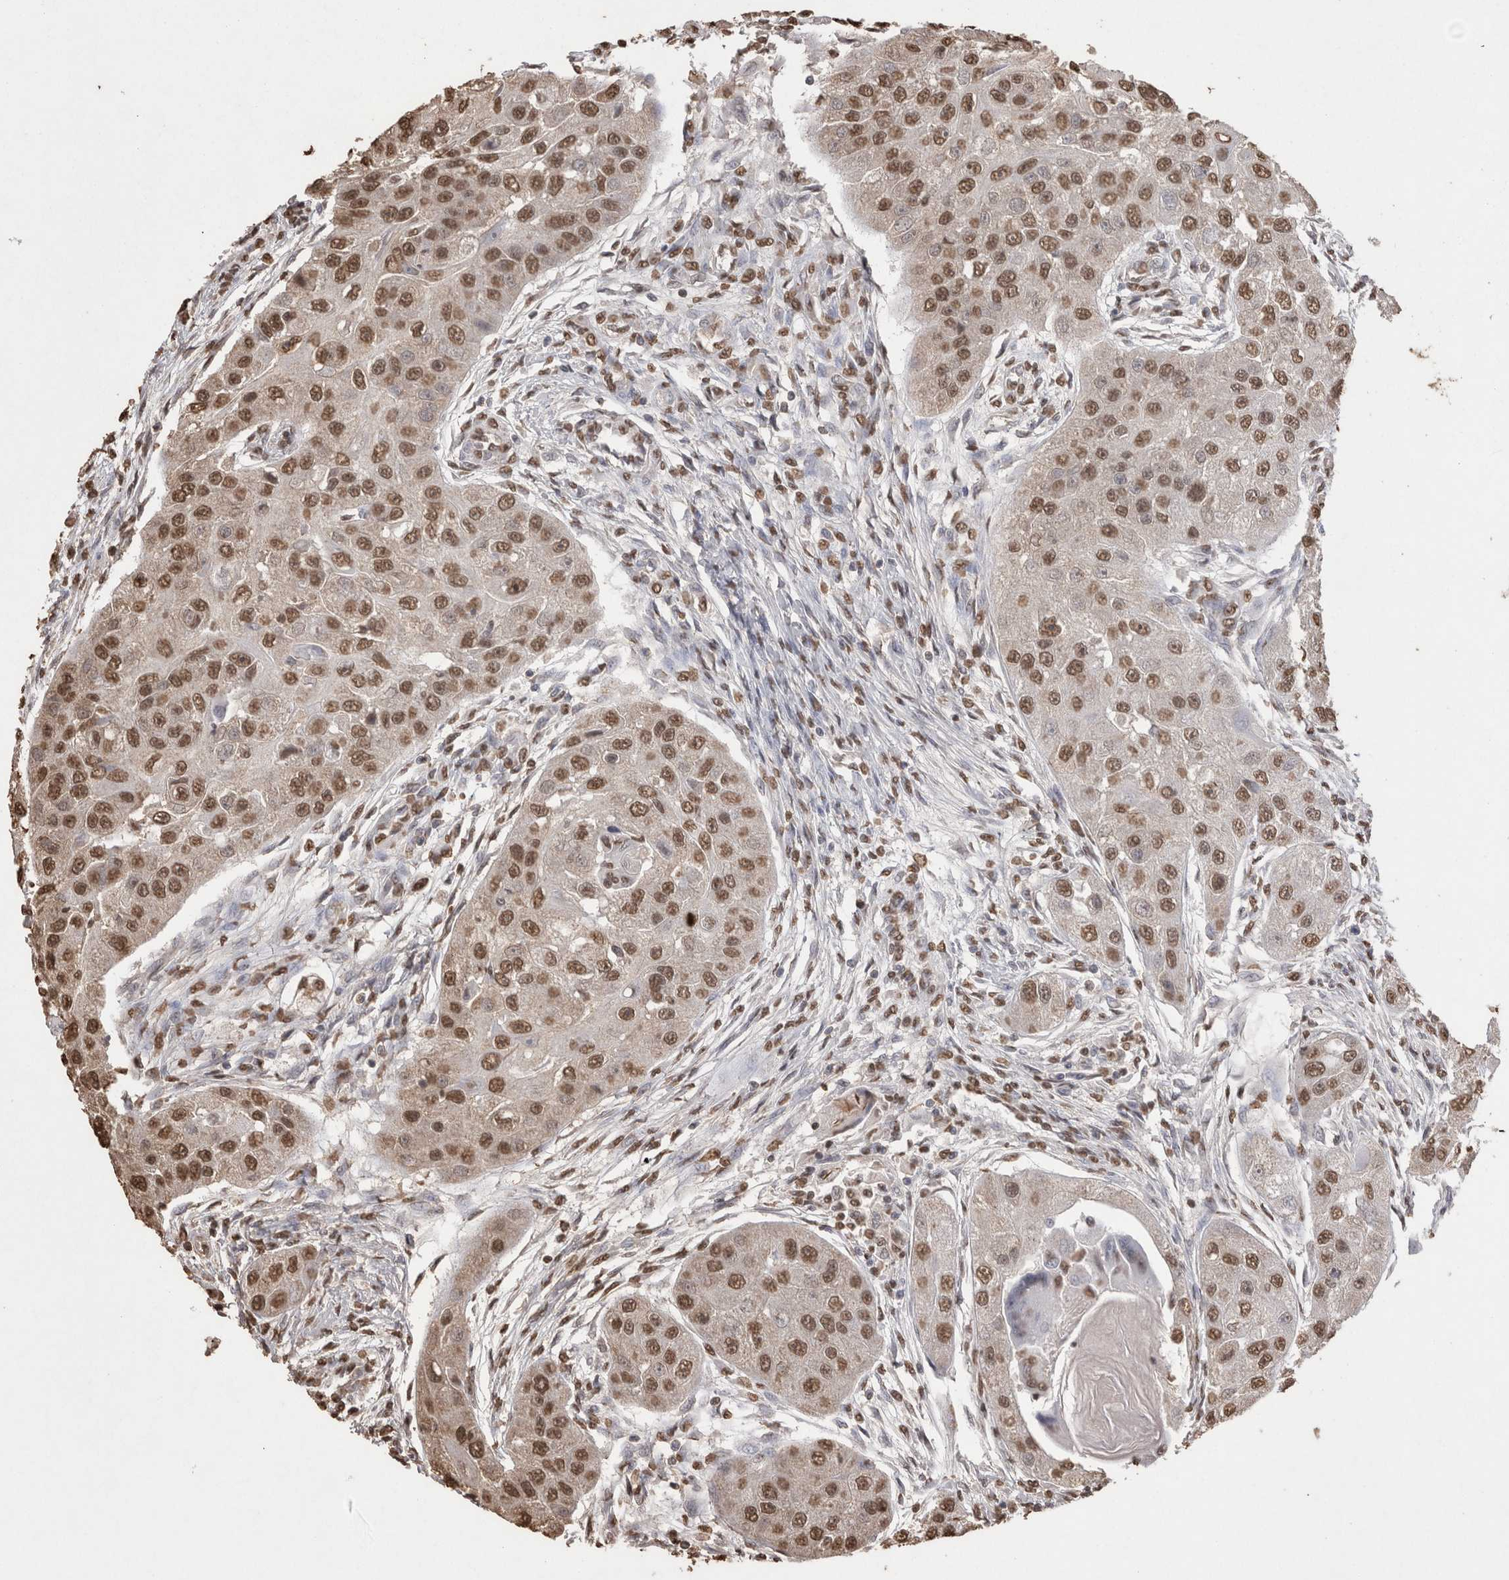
{"staining": {"intensity": "moderate", "quantity": ">75%", "location": "nuclear"}, "tissue": "head and neck cancer", "cell_type": "Tumor cells", "image_type": "cancer", "snomed": [{"axis": "morphology", "description": "Normal tissue, NOS"}, {"axis": "morphology", "description": "Squamous cell carcinoma, NOS"}, {"axis": "topography", "description": "Skeletal muscle"}, {"axis": "topography", "description": "Head-Neck"}], "caption": "This is an image of immunohistochemistry (IHC) staining of head and neck cancer, which shows moderate expression in the nuclear of tumor cells.", "gene": "POU5F1", "patient": {"sex": "male", "age": 51}}